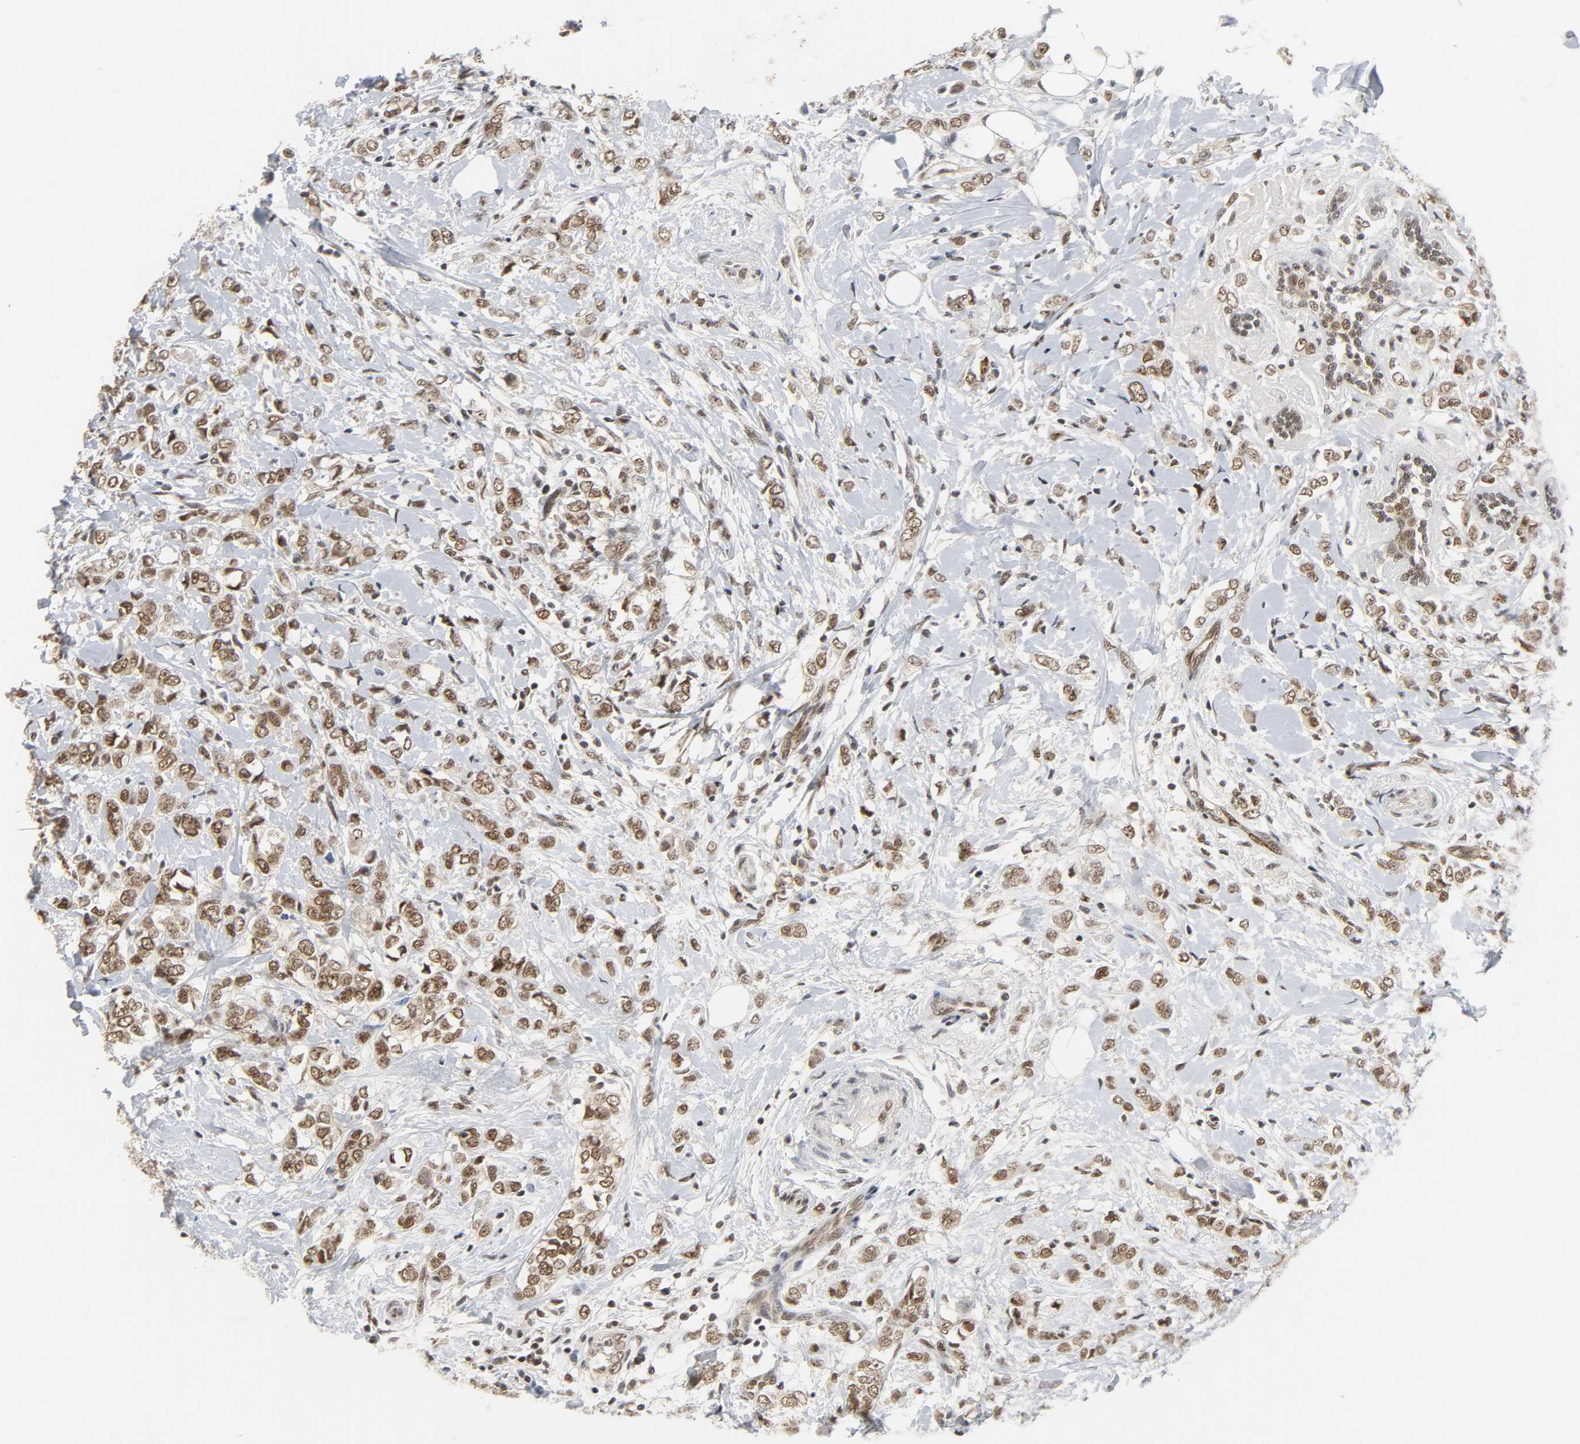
{"staining": {"intensity": "strong", "quantity": ">75%", "location": "nuclear"}, "tissue": "breast cancer", "cell_type": "Tumor cells", "image_type": "cancer", "snomed": [{"axis": "morphology", "description": "Normal tissue, NOS"}, {"axis": "morphology", "description": "Lobular carcinoma"}, {"axis": "topography", "description": "Breast"}], "caption": "A high-resolution micrograph shows IHC staining of breast cancer, which shows strong nuclear positivity in about >75% of tumor cells. Nuclei are stained in blue.", "gene": "NCOA6", "patient": {"sex": "female", "age": 47}}